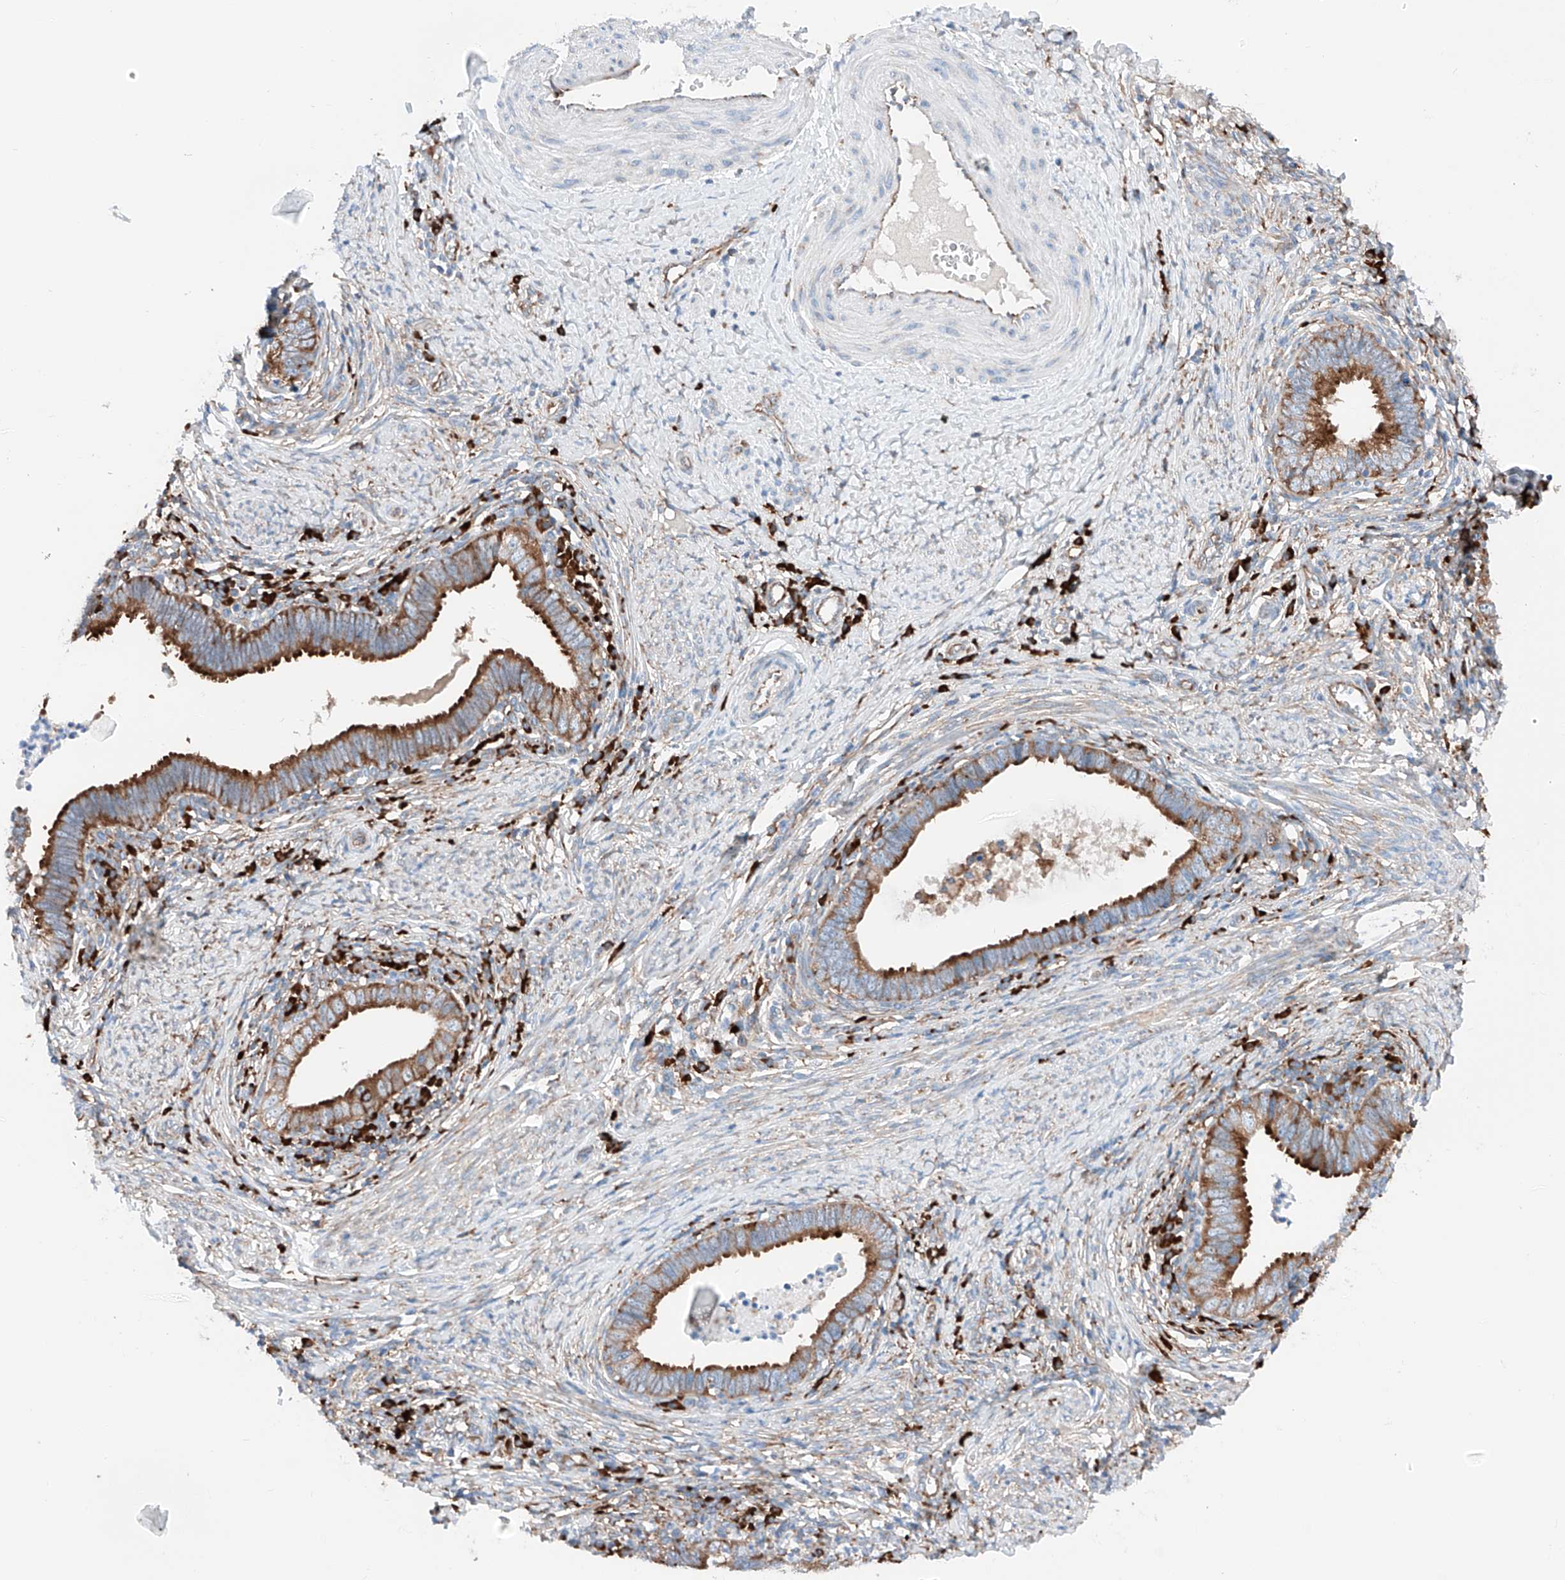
{"staining": {"intensity": "strong", "quantity": ">75%", "location": "cytoplasmic/membranous"}, "tissue": "cervical cancer", "cell_type": "Tumor cells", "image_type": "cancer", "snomed": [{"axis": "morphology", "description": "Adenocarcinoma, NOS"}, {"axis": "topography", "description": "Cervix"}], "caption": "A brown stain highlights strong cytoplasmic/membranous staining of a protein in human adenocarcinoma (cervical) tumor cells.", "gene": "CRELD1", "patient": {"sex": "female", "age": 36}}